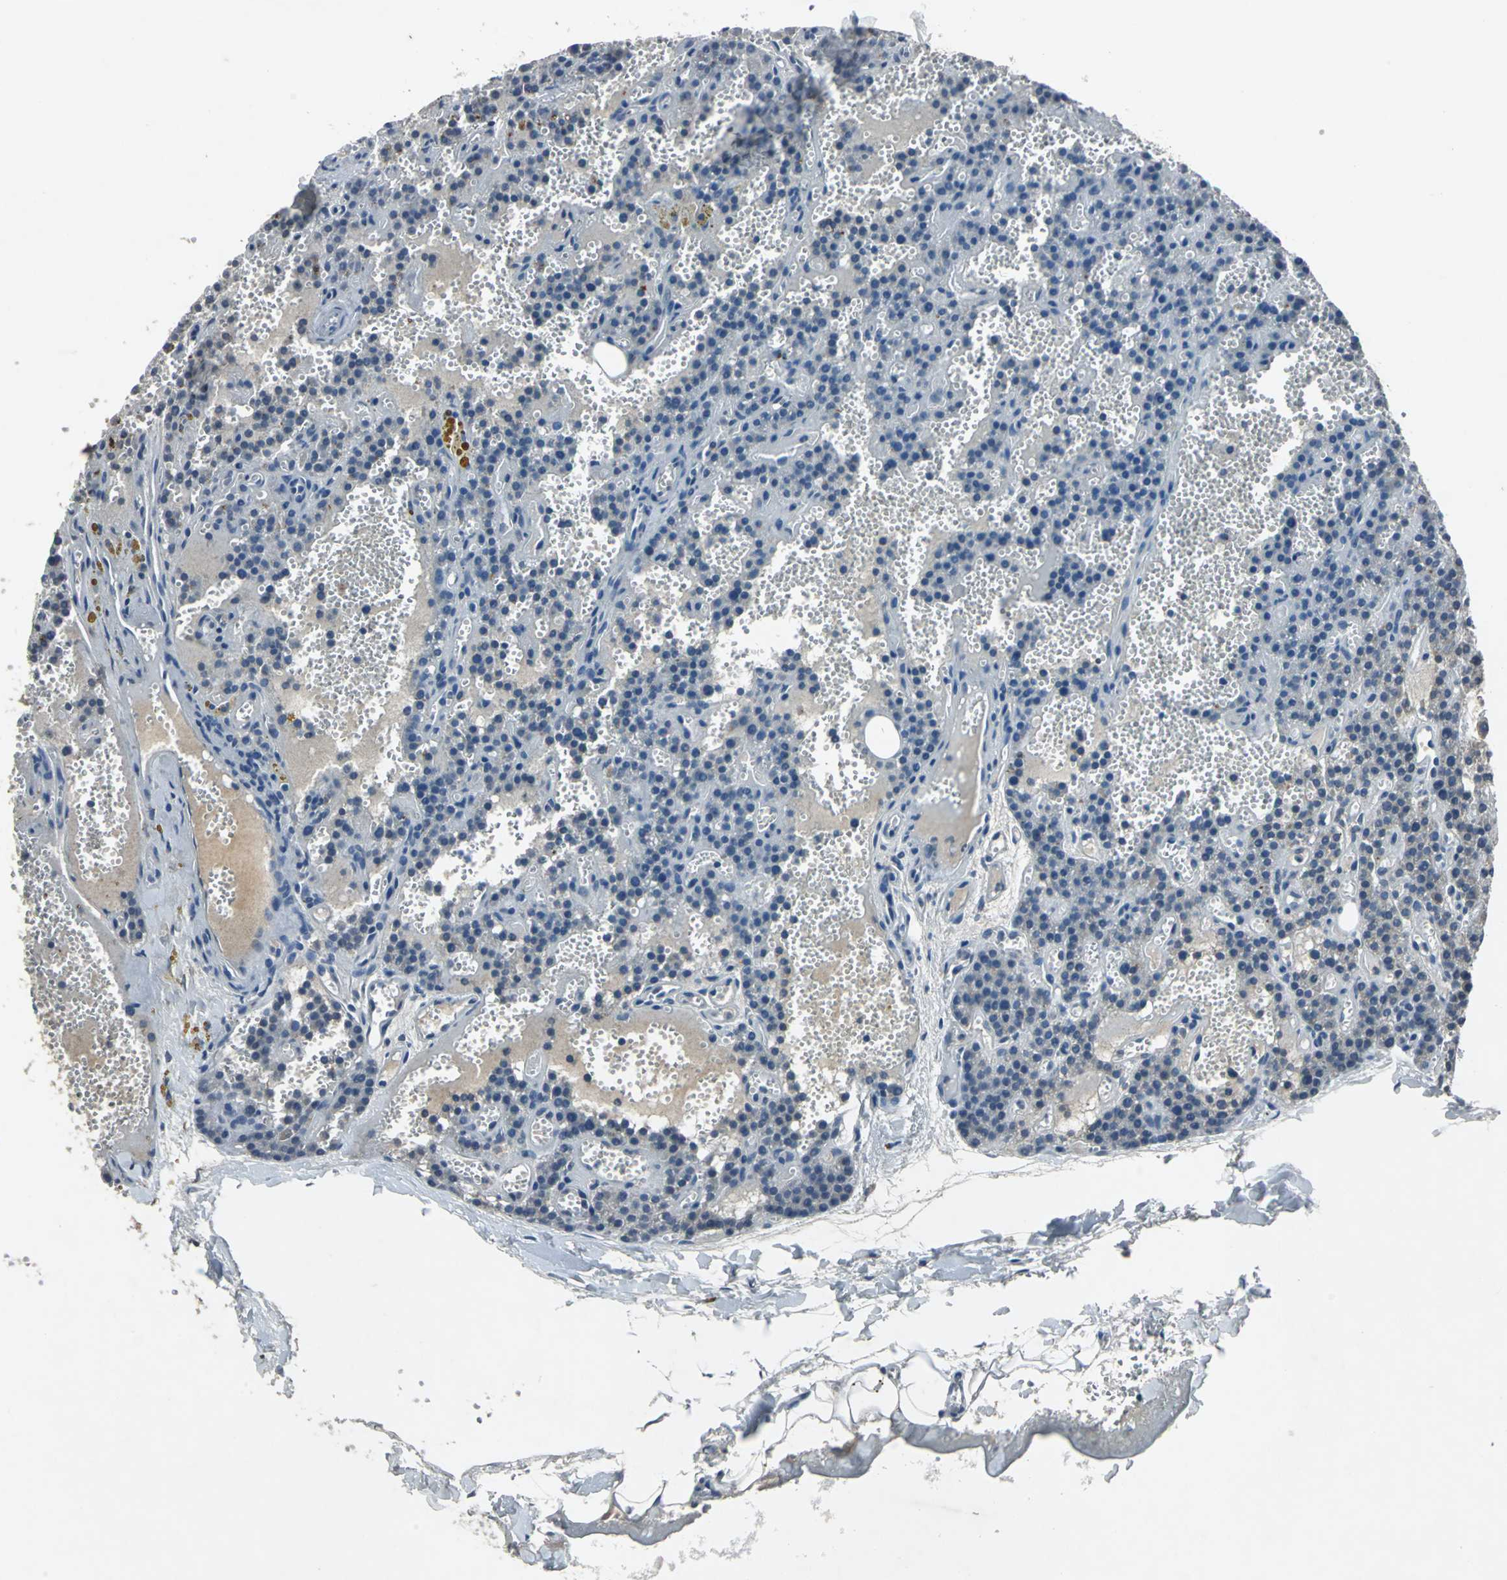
{"staining": {"intensity": "negative", "quantity": "none", "location": "none"}, "tissue": "parathyroid gland", "cell_type": "Glandular cells", "image_type": "normal", "snomed": [{"axis": "morphology", "description": "Normal tissue, NOS"}, {"axis": "topography", "description": "Parathyroid gland"}], "caption": "A high-resolution image shows IHC staining of normal parathyroid gland, which displays no significant expression in glandular cells.", "gene": "SLC2A13", "patient": {"sex": "male", "age": 25}}